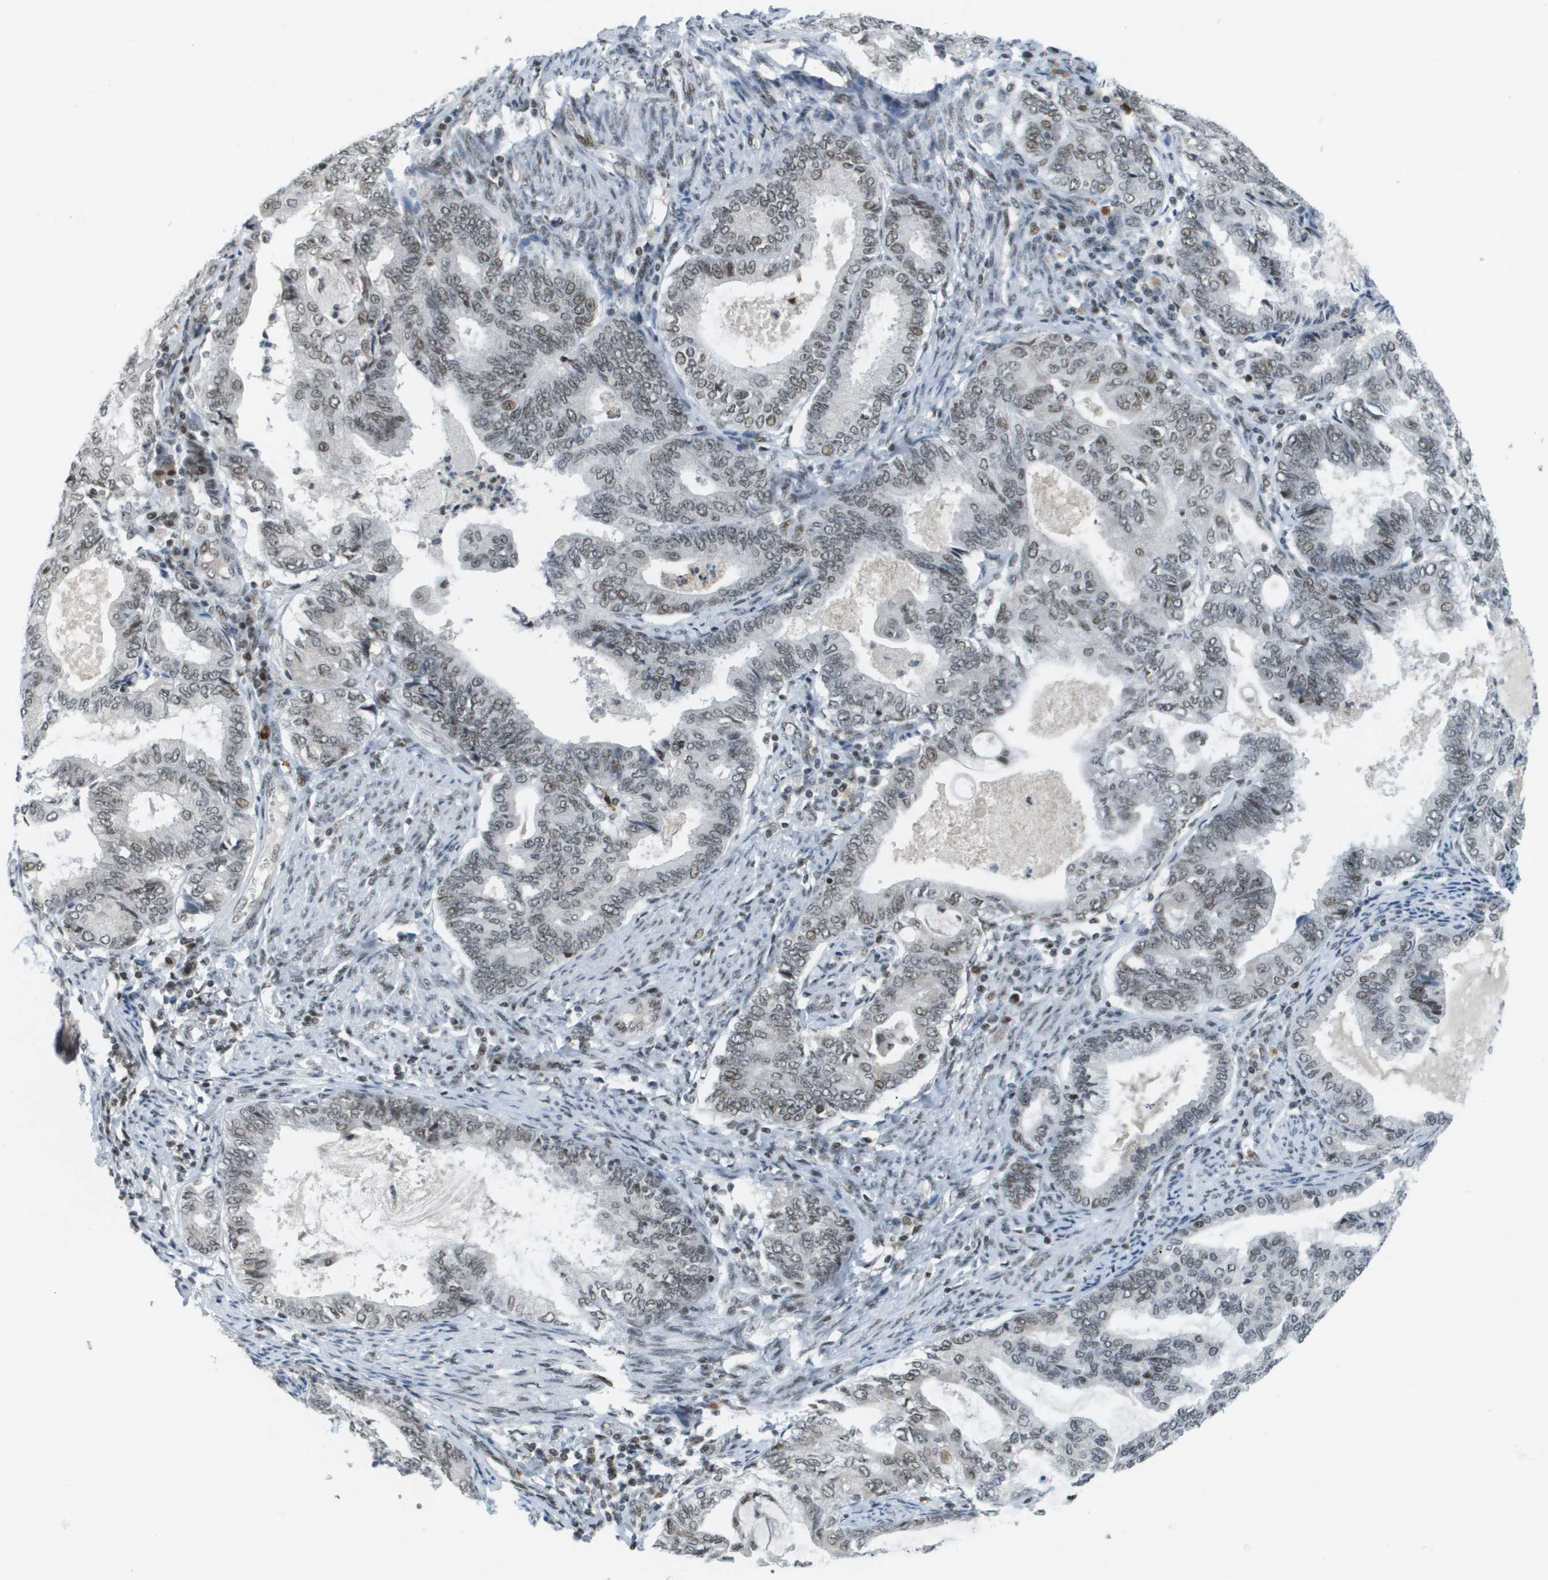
{"staining": {"intensity": "weak", "quantity": "25%-75%", "location": "nuclear"}, "tissue": "endometrial cancer", "cell_type": "Tumor cells", "image_type": "cancer", "snomed": [{"axis": "morphology", "description": "Adenocarcinoma, NOS"}, {"axis": "topography", "description": "Endometrium"}], "caption": "Brown immunohistochemical staining in endometrial cancer exhibits weak nuclear positivity in about 25%-75% of tumor cells. The staining is performed using DAB (3,3'-diaminobenzidine) brown chromogen to label protein expression. The nuclei are counter-stained blue using hematoxylin.", "gene": "IRF7", "patient": {"sex": "female", "age": 86}}